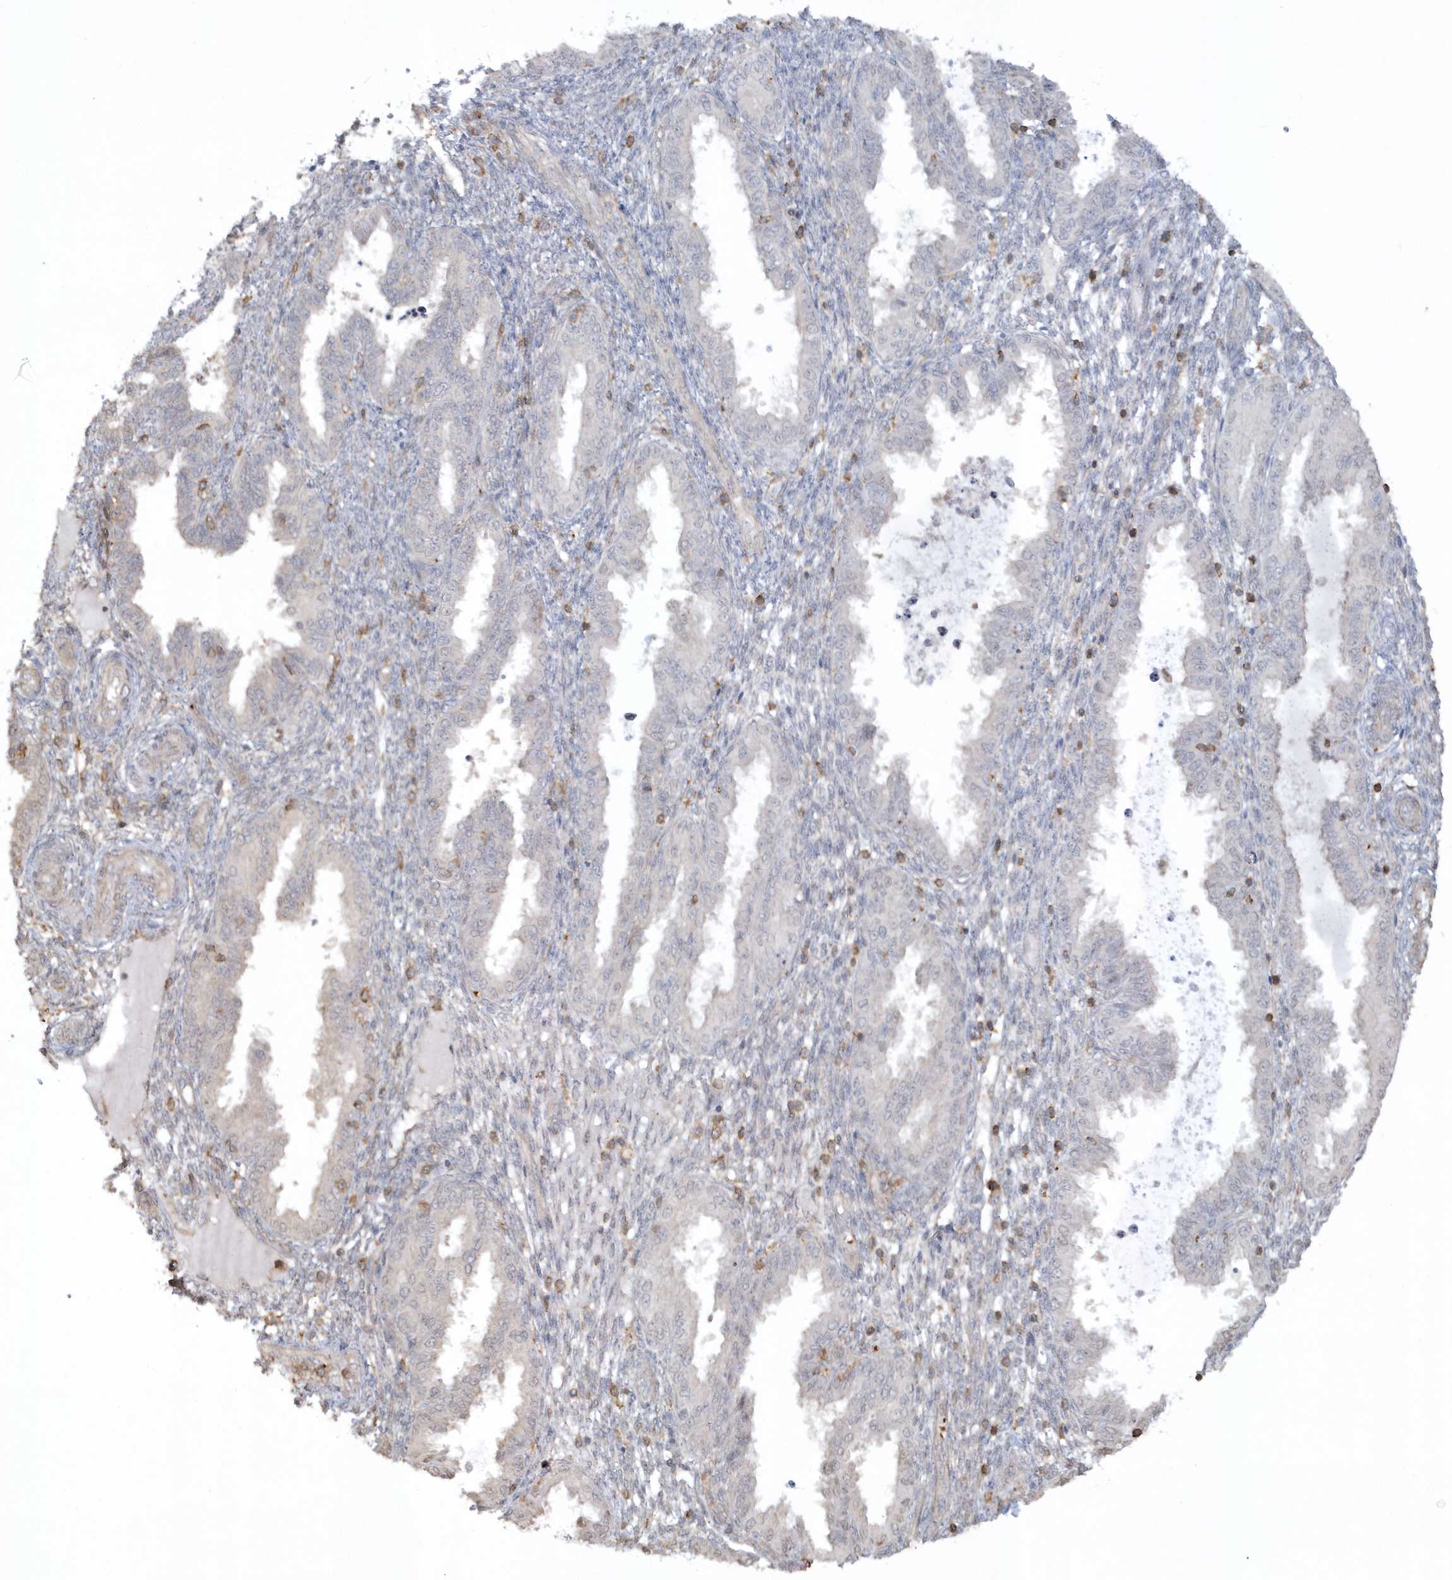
{"staining": {"intensity": "negative", "quantity": "none", "location": "none"}, "tissue": "endometrium", "cell_type": "Cells in endometrial stroma", "image_type": "normal", "snomed": [{"axis": "morphology", "description": "Normal tissue, NOS"}, {"axis": "topography", "description": "Endometrium"}], "caption": "This image is of normal endometrium stained with immunohistochemistry (IHC) to label a protein in brown with the nuclei are counter-stained blue. There is no positivity in cells in endometrial stroma.", "gene": "BSN", "patient": {"sex": "female", "age": 33}}